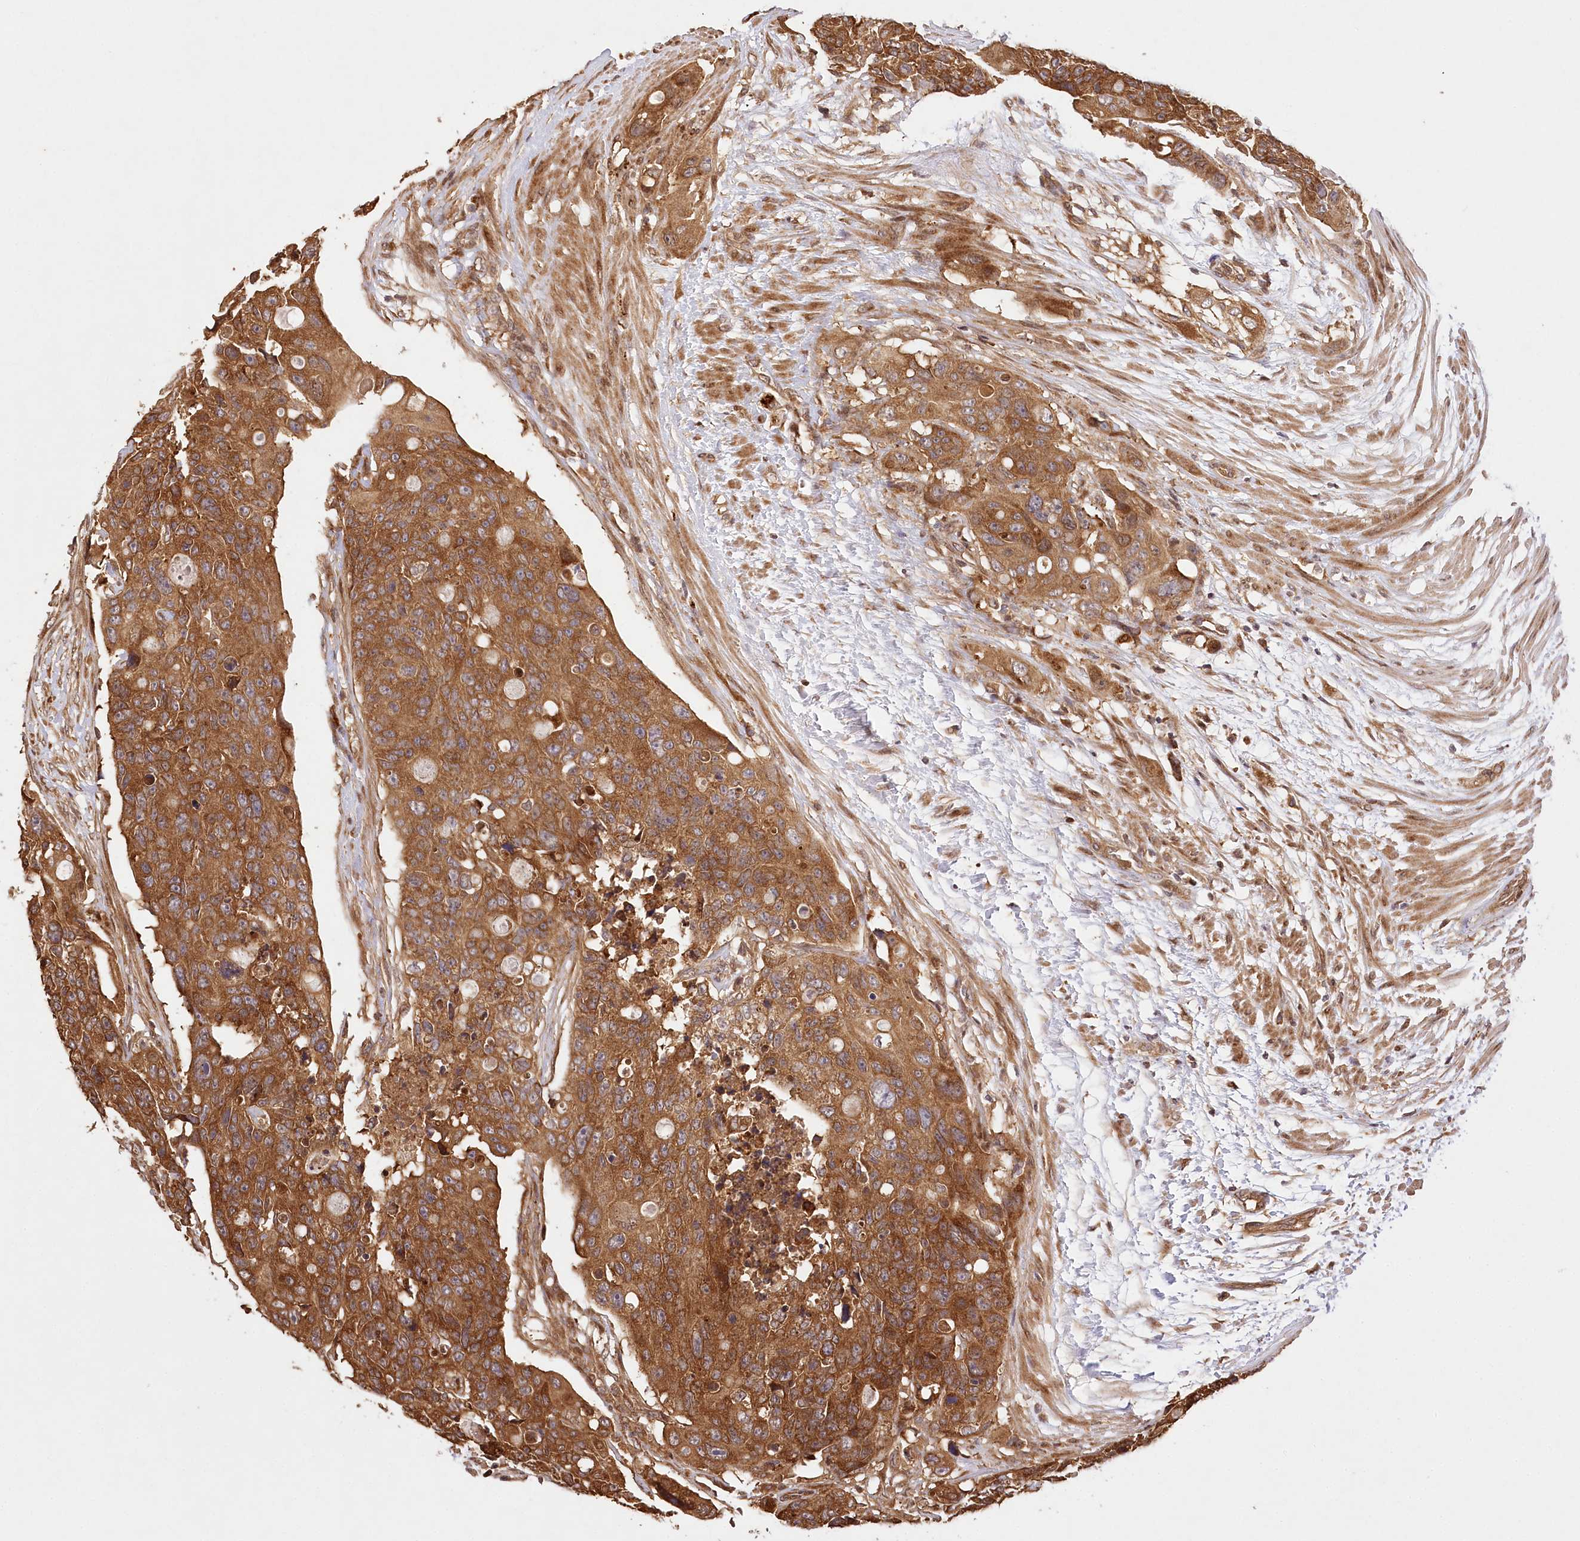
{"staining": {"intensity": "strong", "quantity": ">75%", "location": "cytoplasmic/membranous"}, "tissue": "colorectal cancer", "cell_type": "Tumor cells", "image_type": "cancer", "snomed": [{"axis": "morphology", "description": "Adenocarcinoma, NOS"}, {"axis": "topography", "description": "Colon"}], "caption": "This histopathology image exhibits colorectal cancer stained with immunohistochemistry to label a protein in brown. The cytoplasmic/membranous of tumor cells show strong positivity for the protein. Nuclei are counter-stained blue.", "gene": "LSS", "patient": {"sex": "female", "age": 57}}